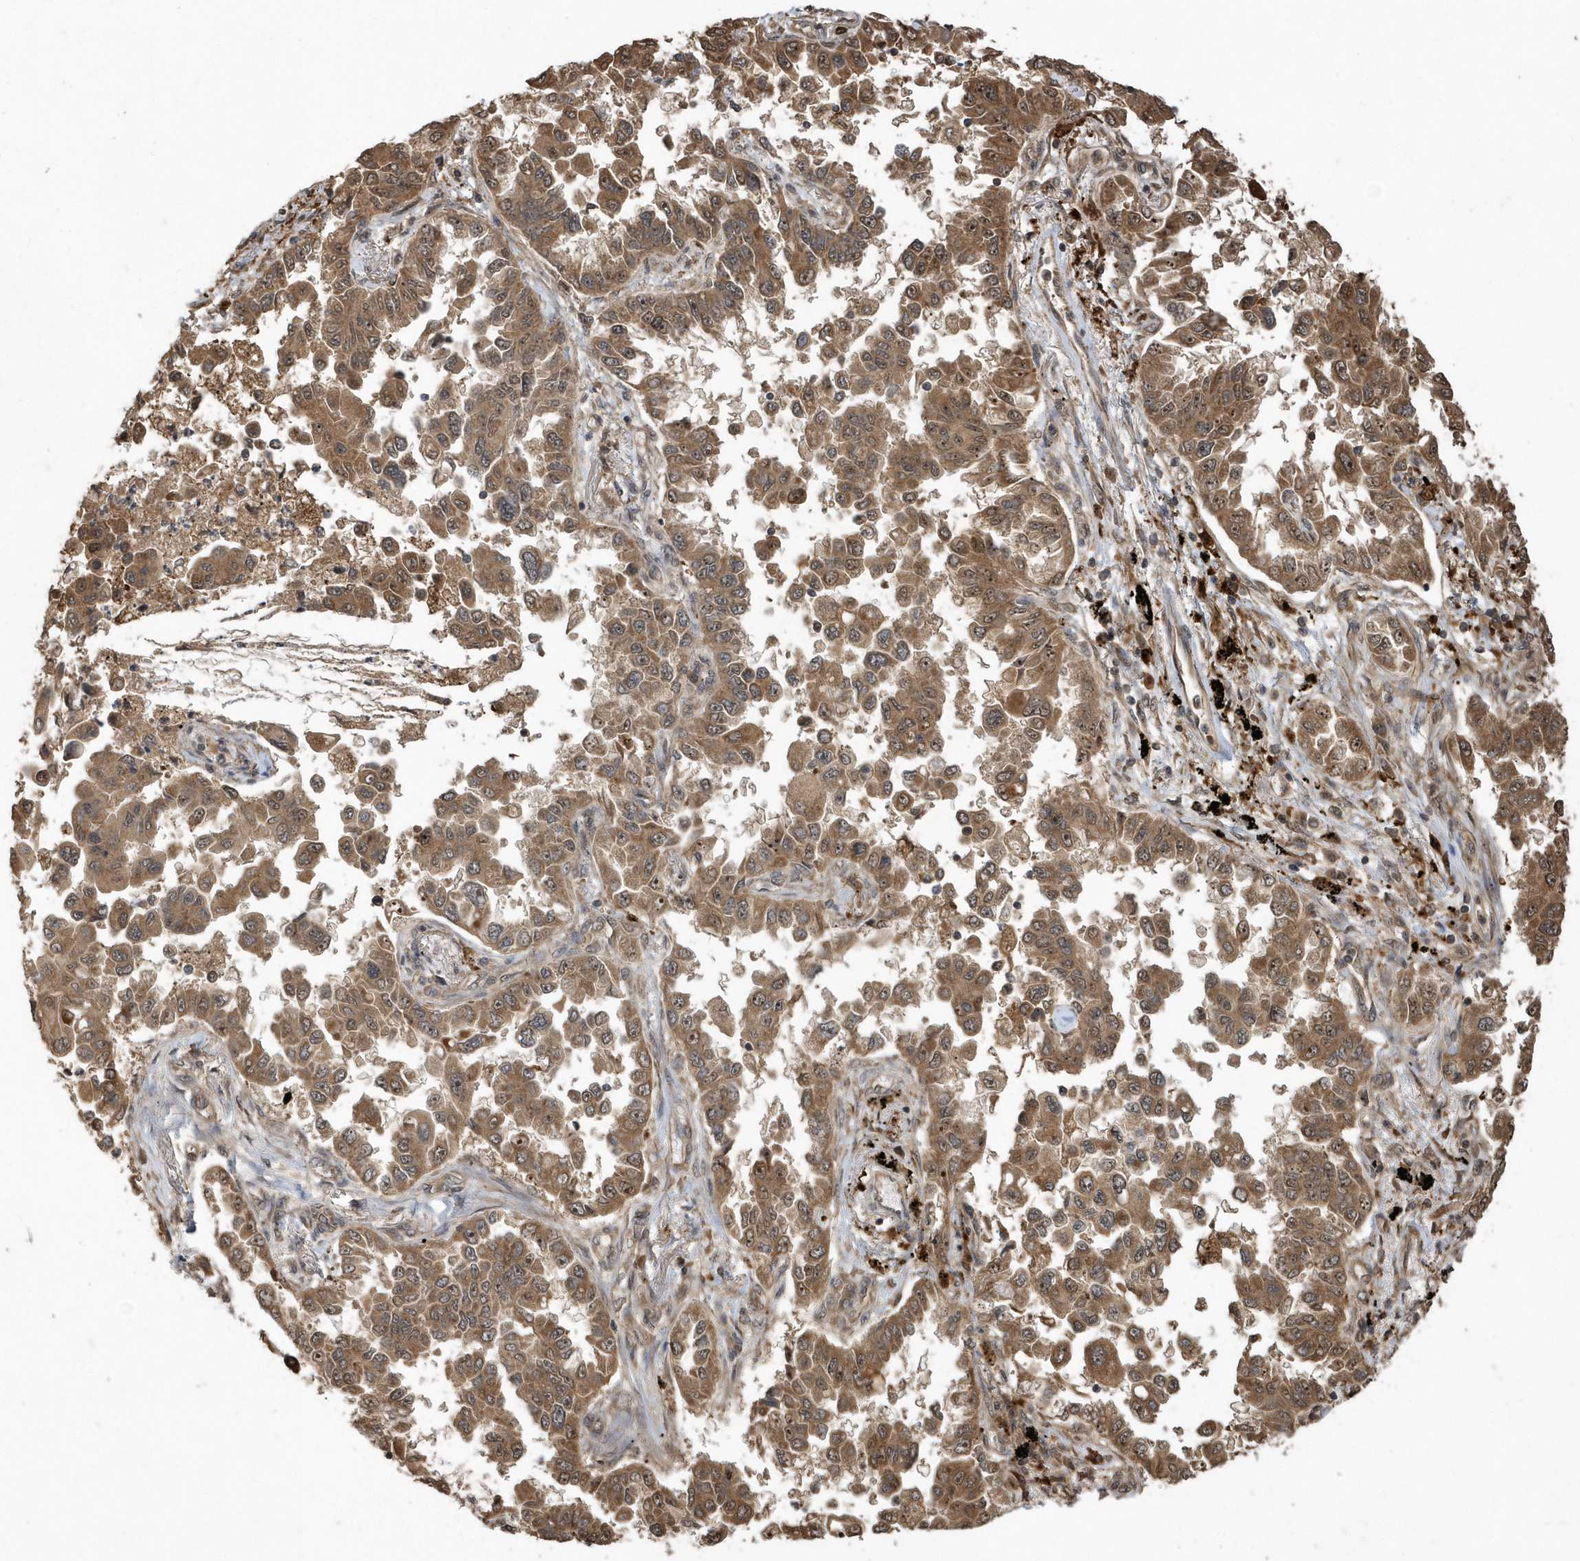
{"staining": {"intensity": "strong", "quantity": ">75%", "location": "cytoplasmic/membranous"}, "tissue": "lung cancer", "cell_type": "Tumor cells", "image_type": "cancer", "snomed": [{"axis": "morphology", "description": "Adenocarcinoma, NOS"}, {"axis": "topography", "description": "Lung"}], "caption": "Lung cancer (adenocarcinoma) stained with a brown dye demonstrates strong cytoplasmic/membranous positive staining in about >75% of tumor cells.", "gene": "WASHC5", "patient": {"sex": "female", "age": 67}}